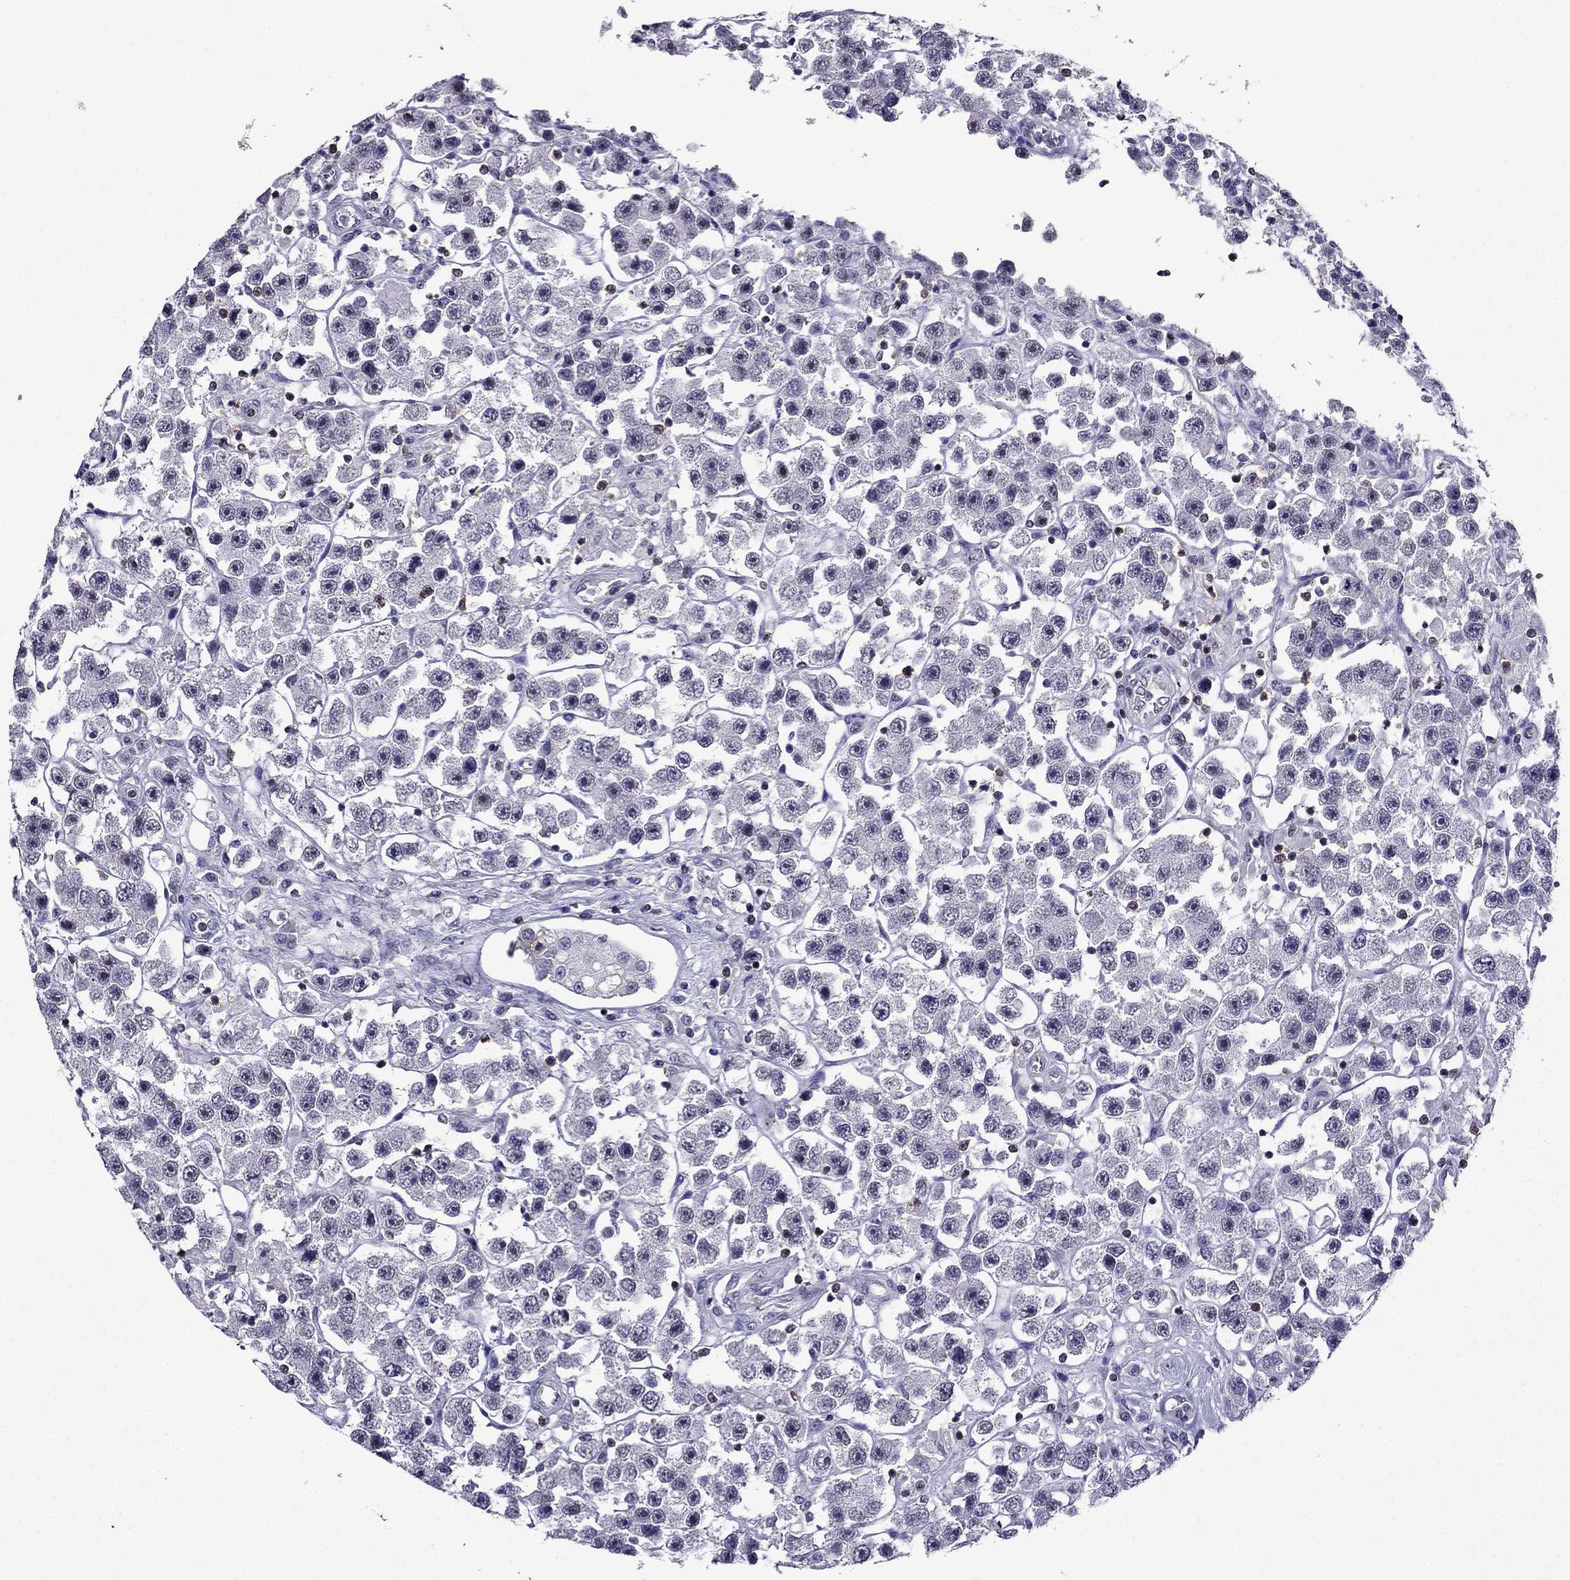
{"staining": {"intensity": "negative", "quantity": "none", "location": "none"}, "tissue": "testis cancer", "cell_type": "Tumor cells", "image_type": "cancer", "snomed": [{"axis": "morphology", "description": "Seminoma, NOS"}, {"axis": "topography", "description": "Testis"}], "caption": "Immunohistochemistry (IHC) histopathology image of human seminoma (testis) stained for a protein (brown), which reveals no expression in tumor cells.", "gene": "AAK1", "patient": {"sex": "male", "age": 45}}